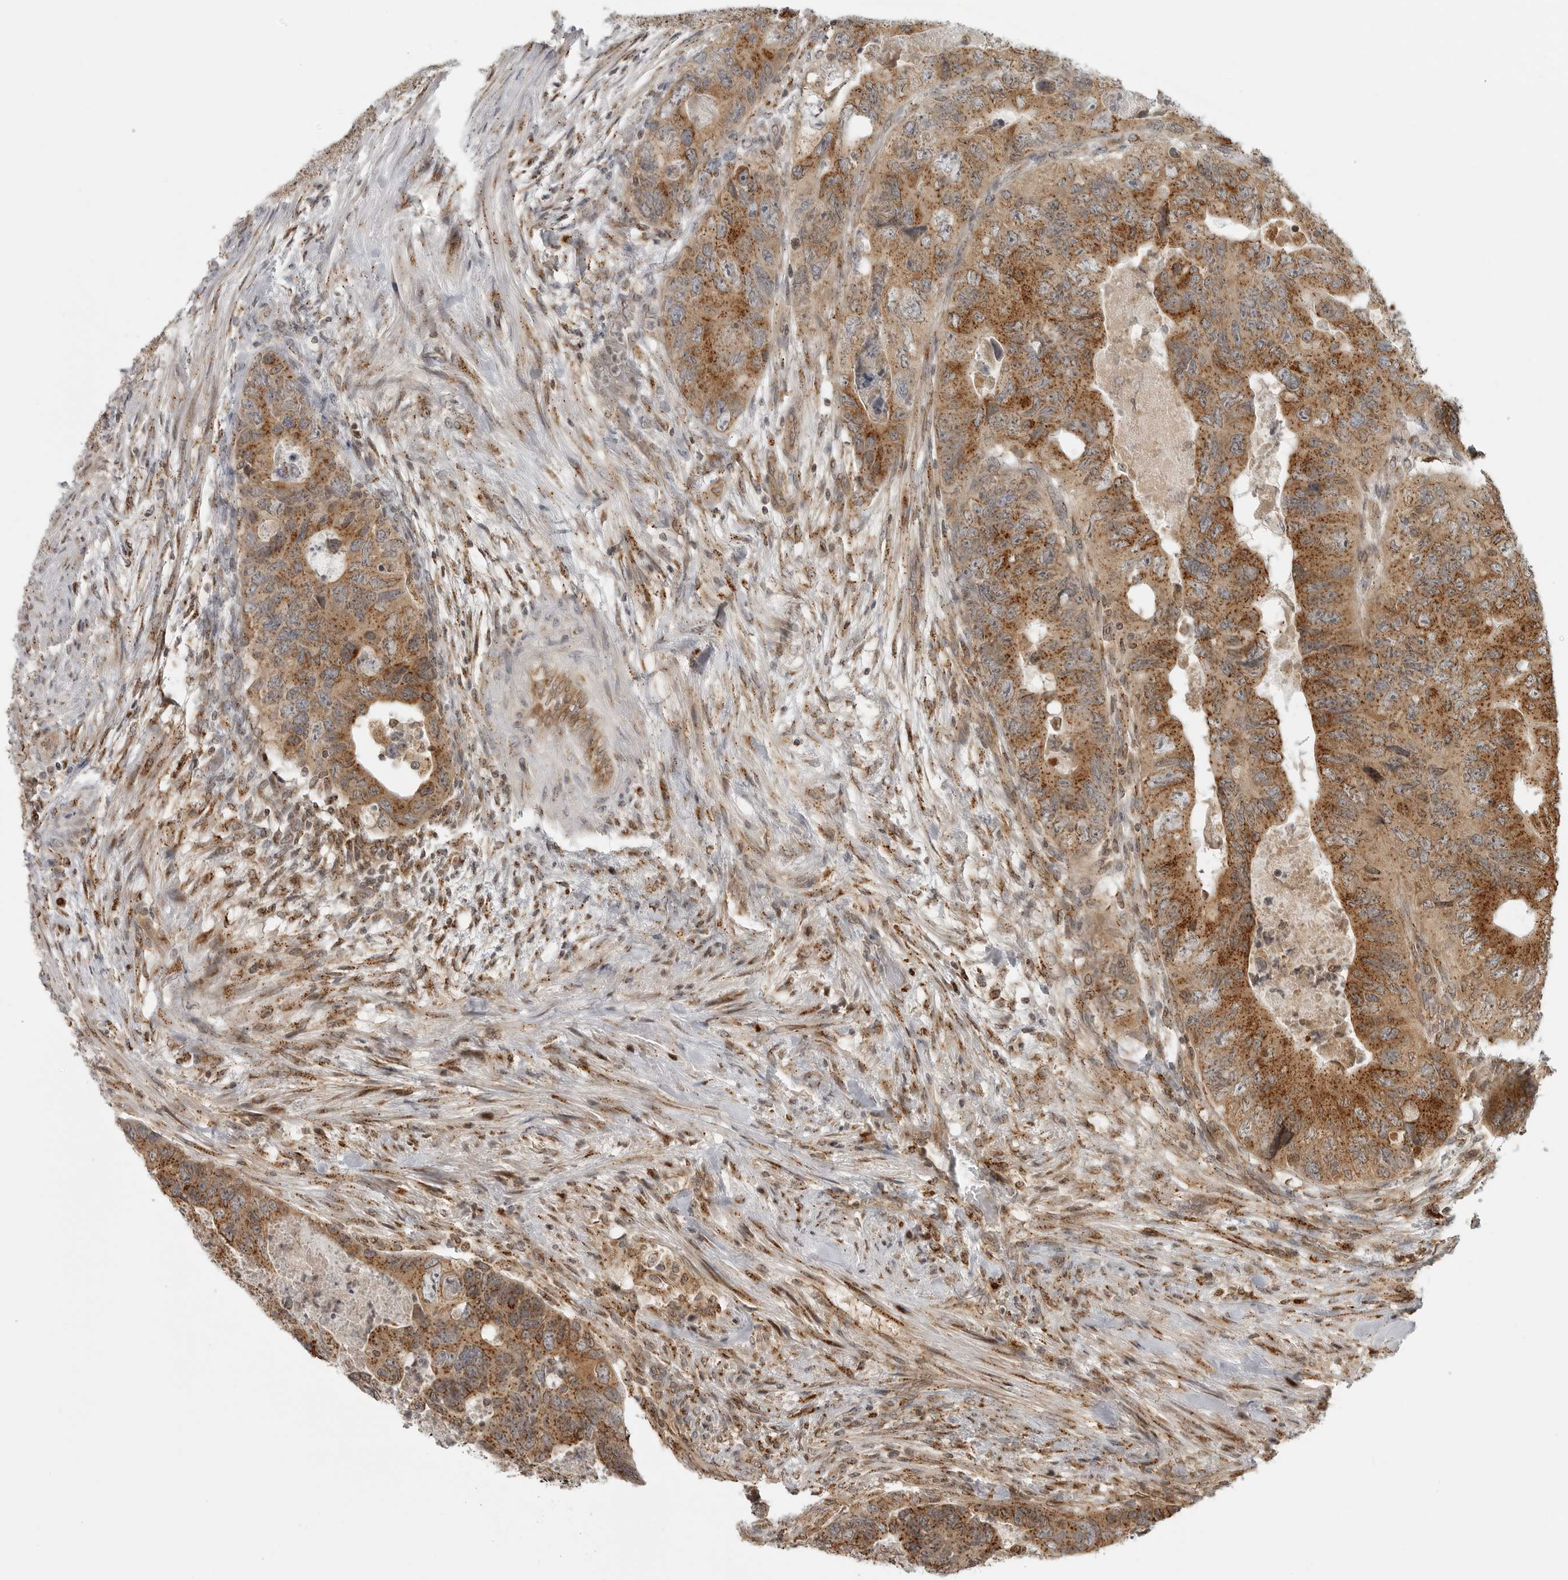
{"staining": {"intensity": "moderate", "quantity": ">75%", "location": "cytoplasmic/membranous"}, "tissue": "colorectal cancer", "cell_type": "Tumor cells", "image_type": "cancer", "snomed": [{"axis": "morphology", "description": "Adenocarcinoma, NOS"}, {"axis": "topography", "description": "Rectum"}], "caption": "This is a photomicrograph of immunohistochemistry staining of adenocarcinoma (colorectal), which shows moderate staining in the cytoplasmic/membranous of tumor cells.", "gene": "COPA", "patient": {"sex": "male", "age": 63}}